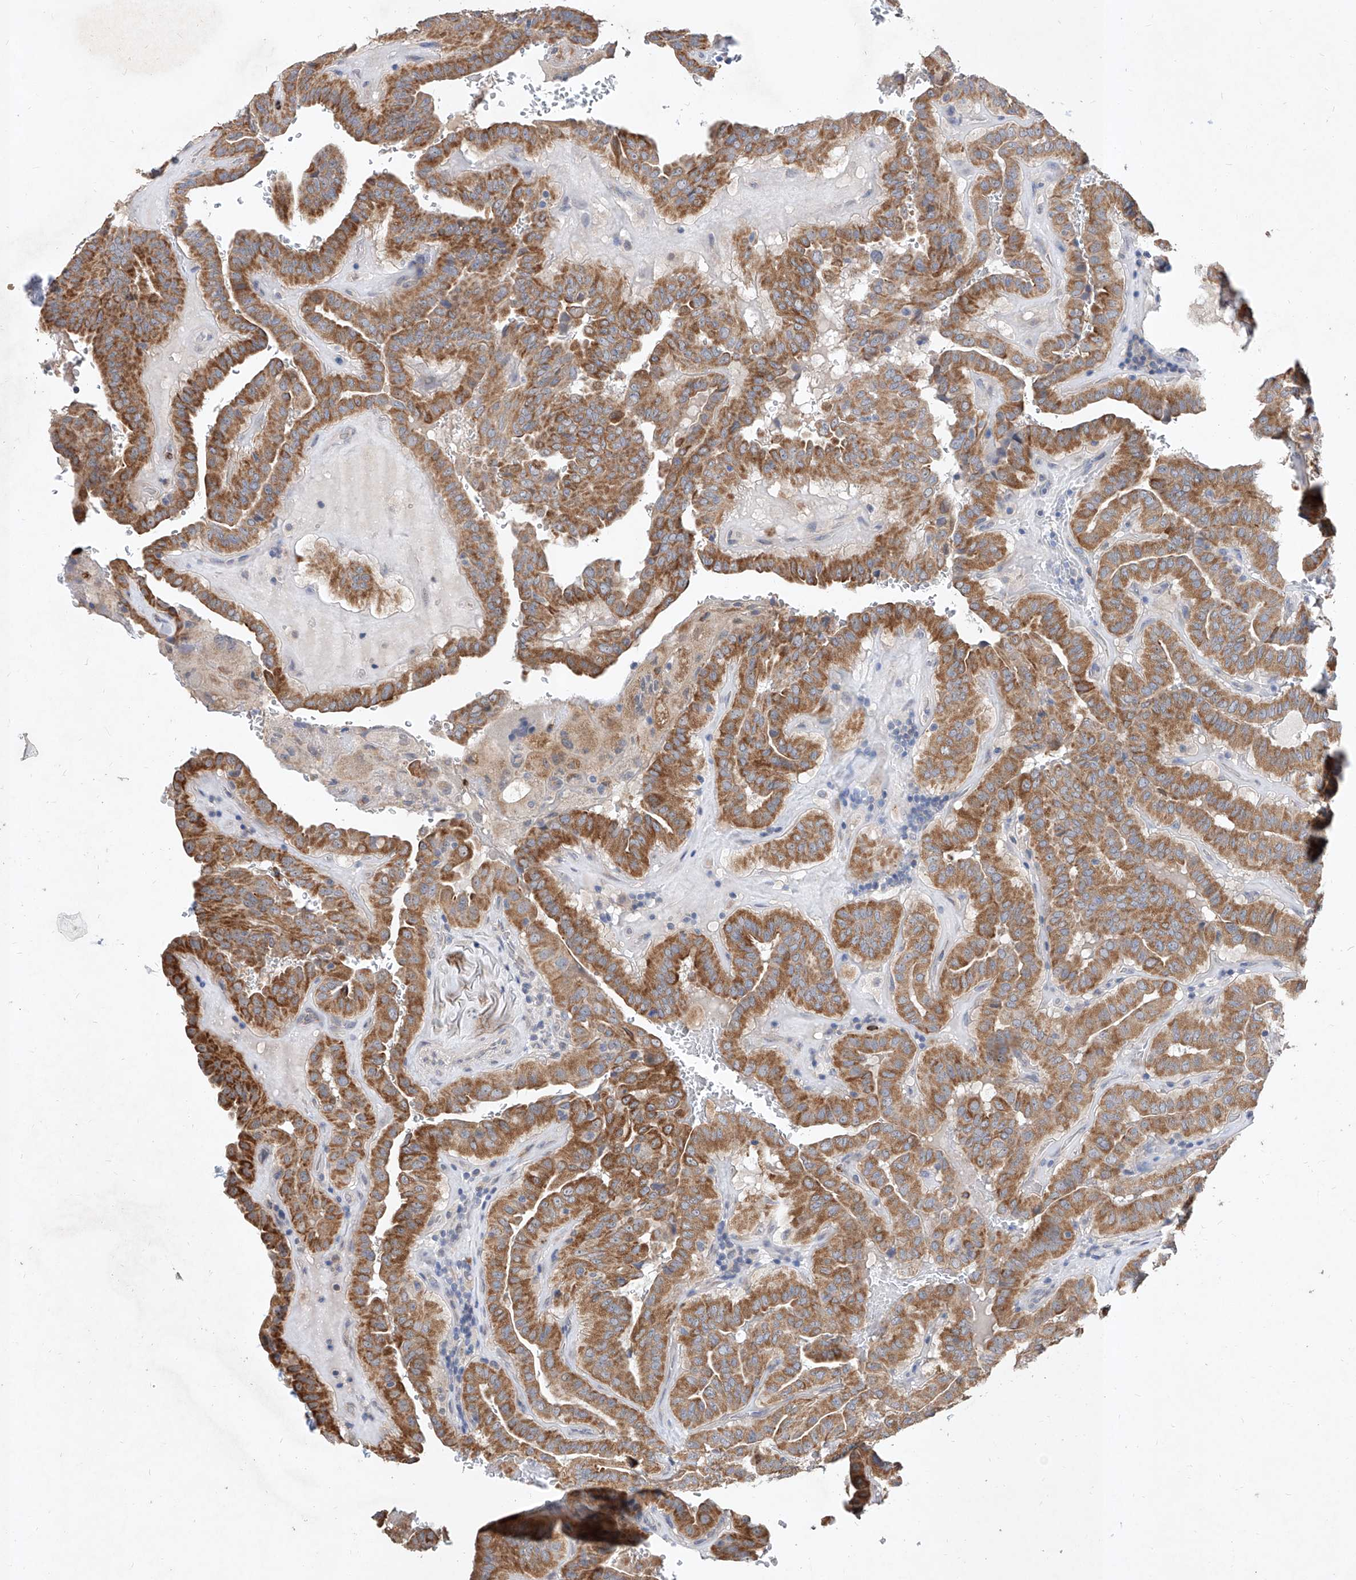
{"staining": {"intensity": "moderate", "quantity": ">75%", "location": "cytoplasmic/membranous"}, "tissue": "thyroid cancer", "cell_type": "Tumor cells", "image_type": "cancer", "snomed": [{"axis": "morphology", "description": "Papillary adenocarcinoma, NOS"}, {"axis": "topography", "description": "Thyroid gland"}], "caption": "Protein staining demonstrates moderate cytoplasmic/membranous expression in about >75% of tumor cells in thyroid papillary adenocarcinoma.", "gene": "MFSD4B", "patient": {"sex": "male", "age": 77}}